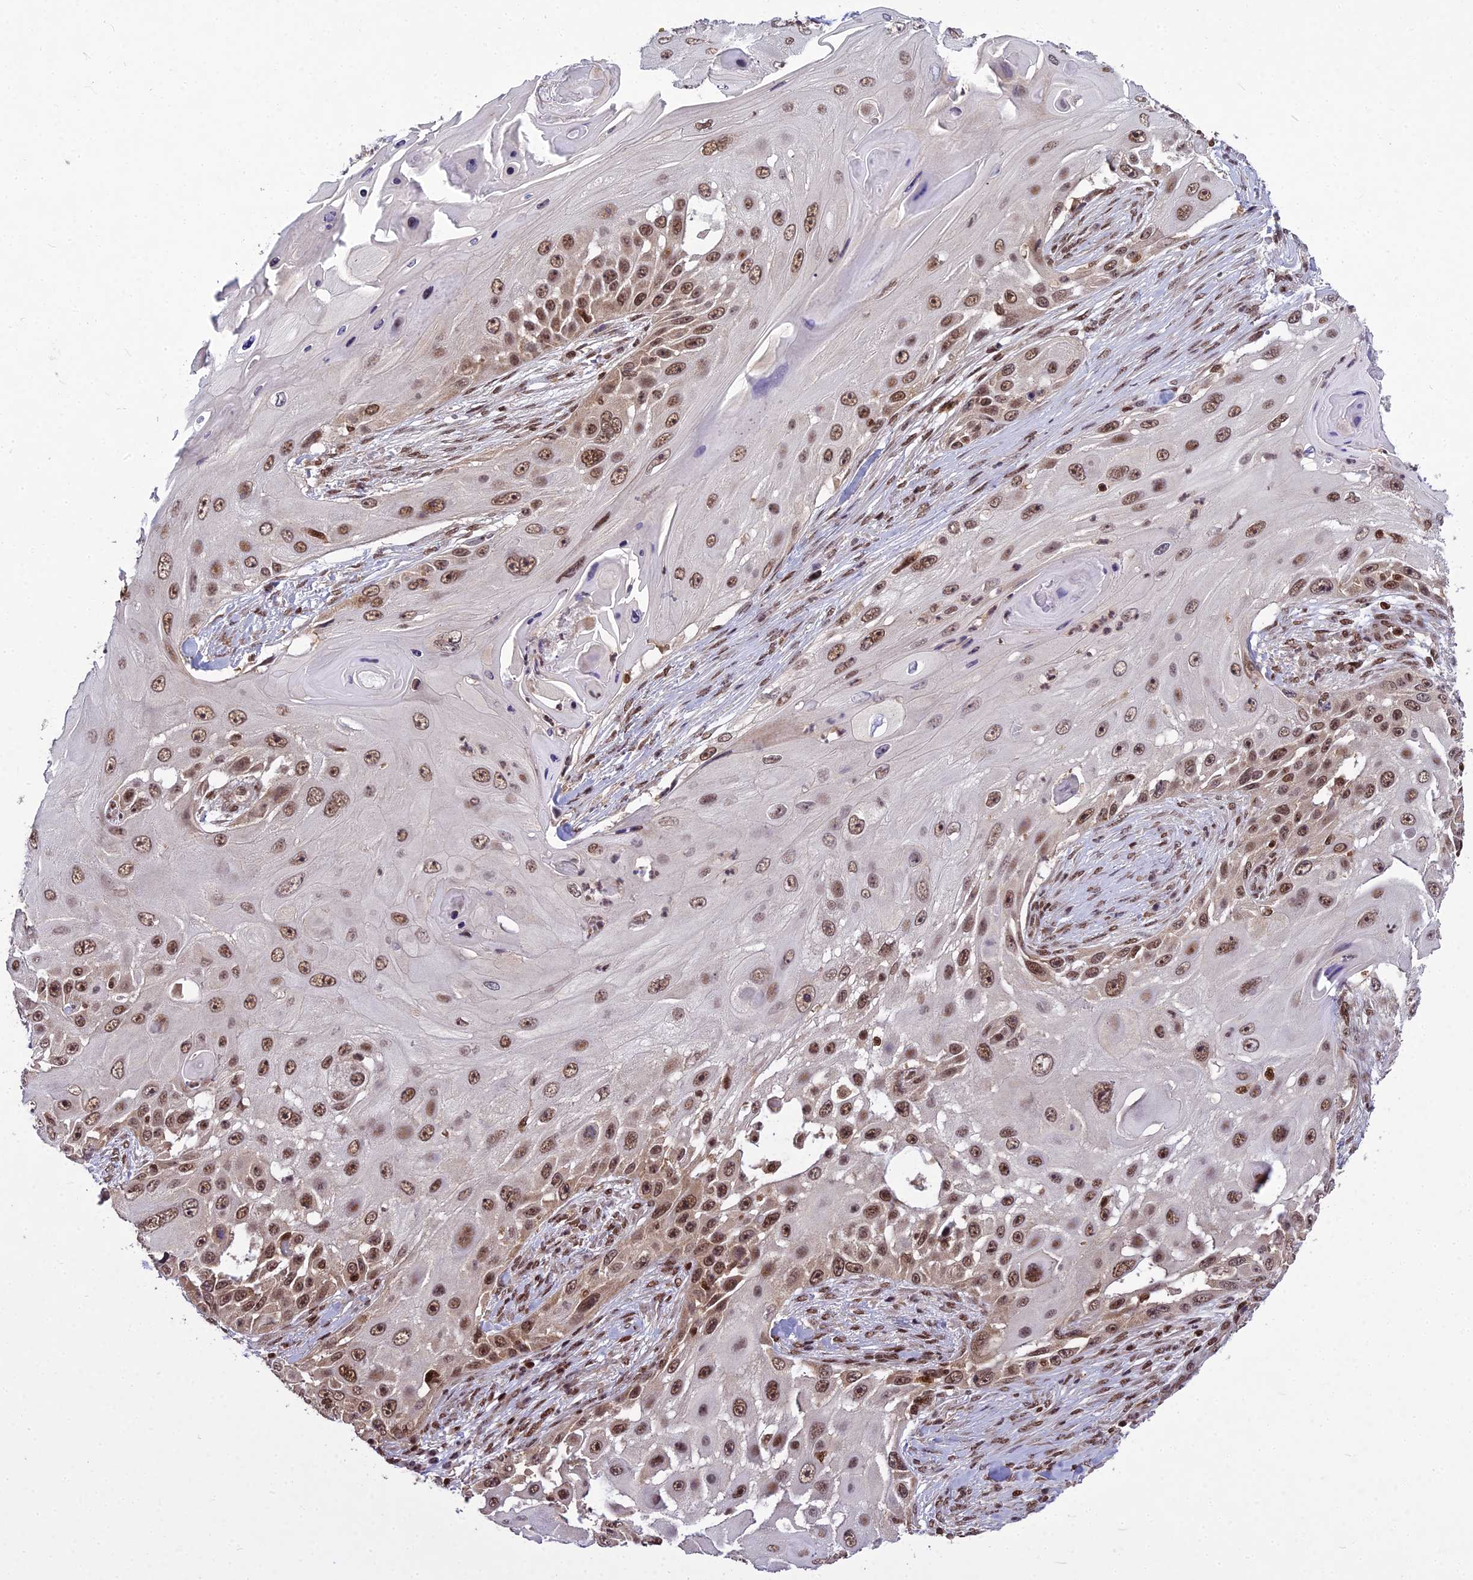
{"staining": {"intensity": "moderate", "quantity": ">75%", "location": "nuclear"}, "tissue": "skin cancer", "cell_type": "Tumor cells", "image_type": "cancer", "snomed": [{"axis": "morphology", "description": "Squamous cell carcinoma, NOS"}, {"axis": "topography", "description": "Skin"}], "caption": "IHC image of skin squamous cell carcinoma stained for a protein (brown), which reveals medium levels of moderate nuclear positivity in approximately >75% of tumor cells.", "gene": "GMEB1", "patient": {"sex": "female", "age": 44}}